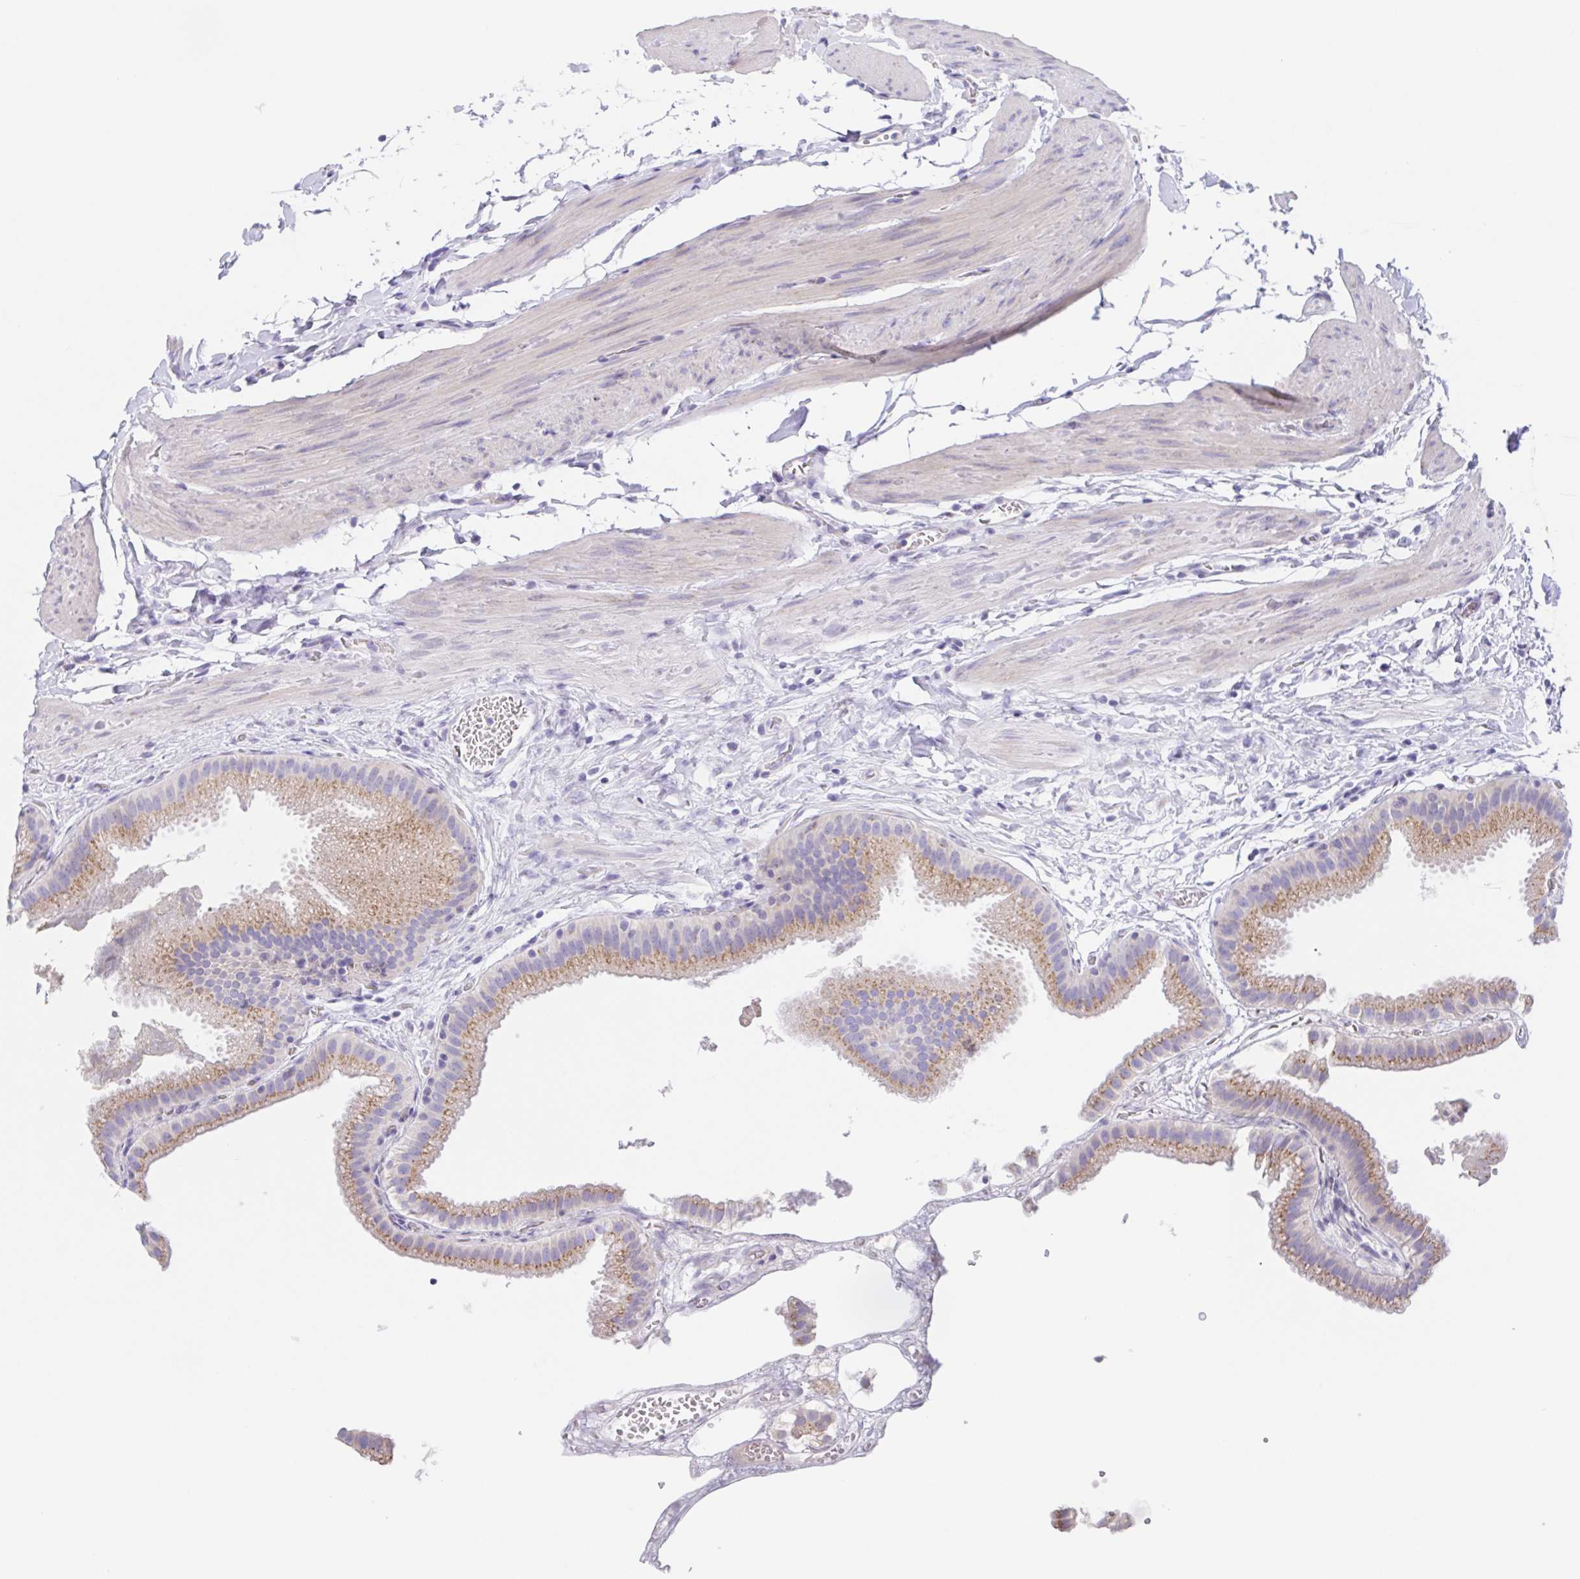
{"staining": {"intensity": "weak", "quantity": "25%-75%", "location": "cytoplasmic/membranous"}, "tissue": "gallbladder", "cell_type": "Glandular cells", "image_type": "normal", "snomed": [{"axis": "morphology", "description": "Normal tissue, NOS"}, {"axis": "topography", "description": "Gallbladder"}], "caption": "Immunohistochemistry (IHC) (DAB (3,3'-diaminobenzidine)) staining of unremarkable gallbladder reveals weak cytoplasmic/membranous protein expression in approximately 25%-75% of glandular cells. The staining is performed using DAB (3,3'-diaminobenzidine) brown chromogen to label protein expression. The nuclei are counter-stained blue using hematoxylin.", "gene": "SCG3", "patient": {"sex": "female", "age": 63}}